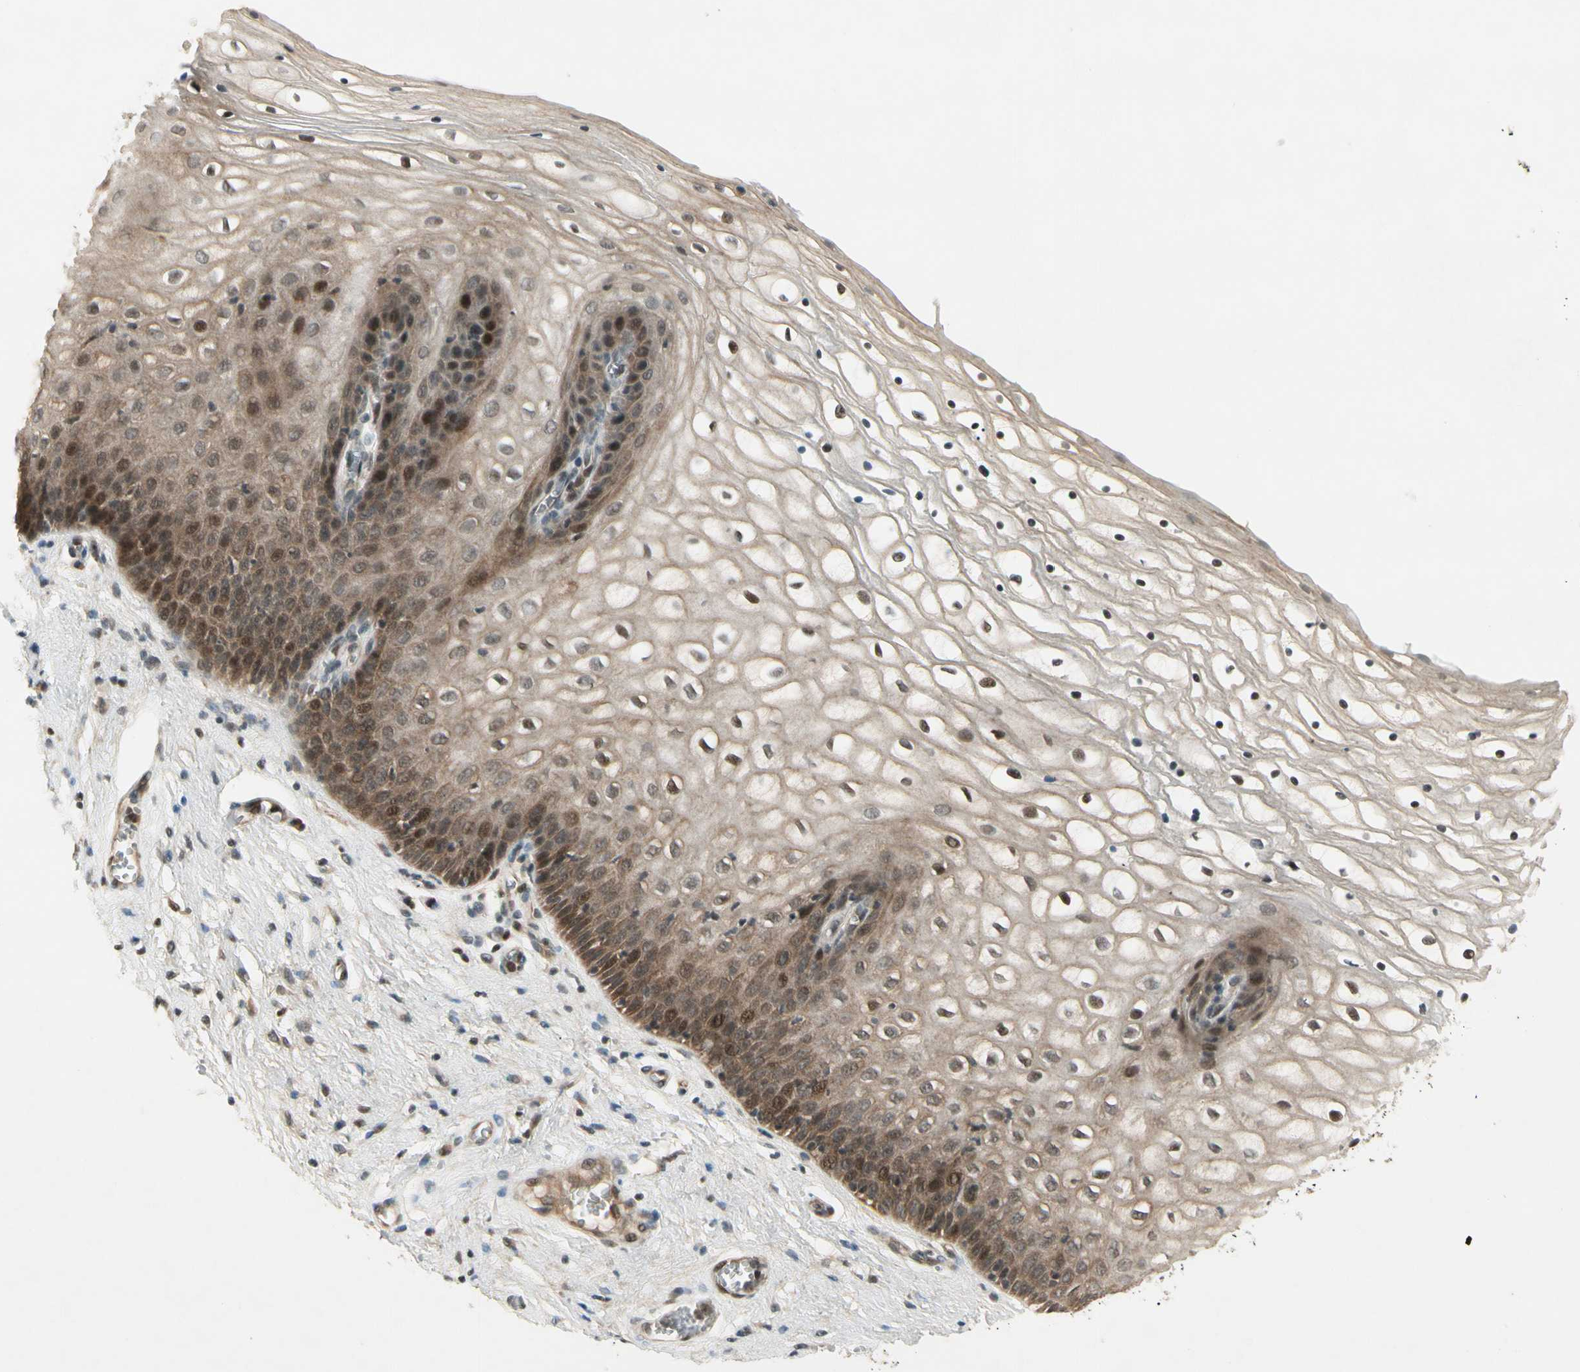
{"staining": {"intensity": "moderate", "quantity": ">75%", "location": "cytoplasmic/membranous,nuclear"}, "tissue": "vagina", "cell_type": "Squamous epithelial cells", "image_type": "normal", "snomed": [{"axis": "morphology", "description": "Normal tissue, NOS"}, {"axis": "topography", "description": "Vagina"}], "caption": "Immunohistochemistry (IHC) (DAB) staining of normal vagina demonstrates moderate cytoplasmic/membranous,nuclear protein positivity in about >75% of squamous epithelial cells.", "gene": "CDK11A", "patient": {"sex": "female", "age": 34}}